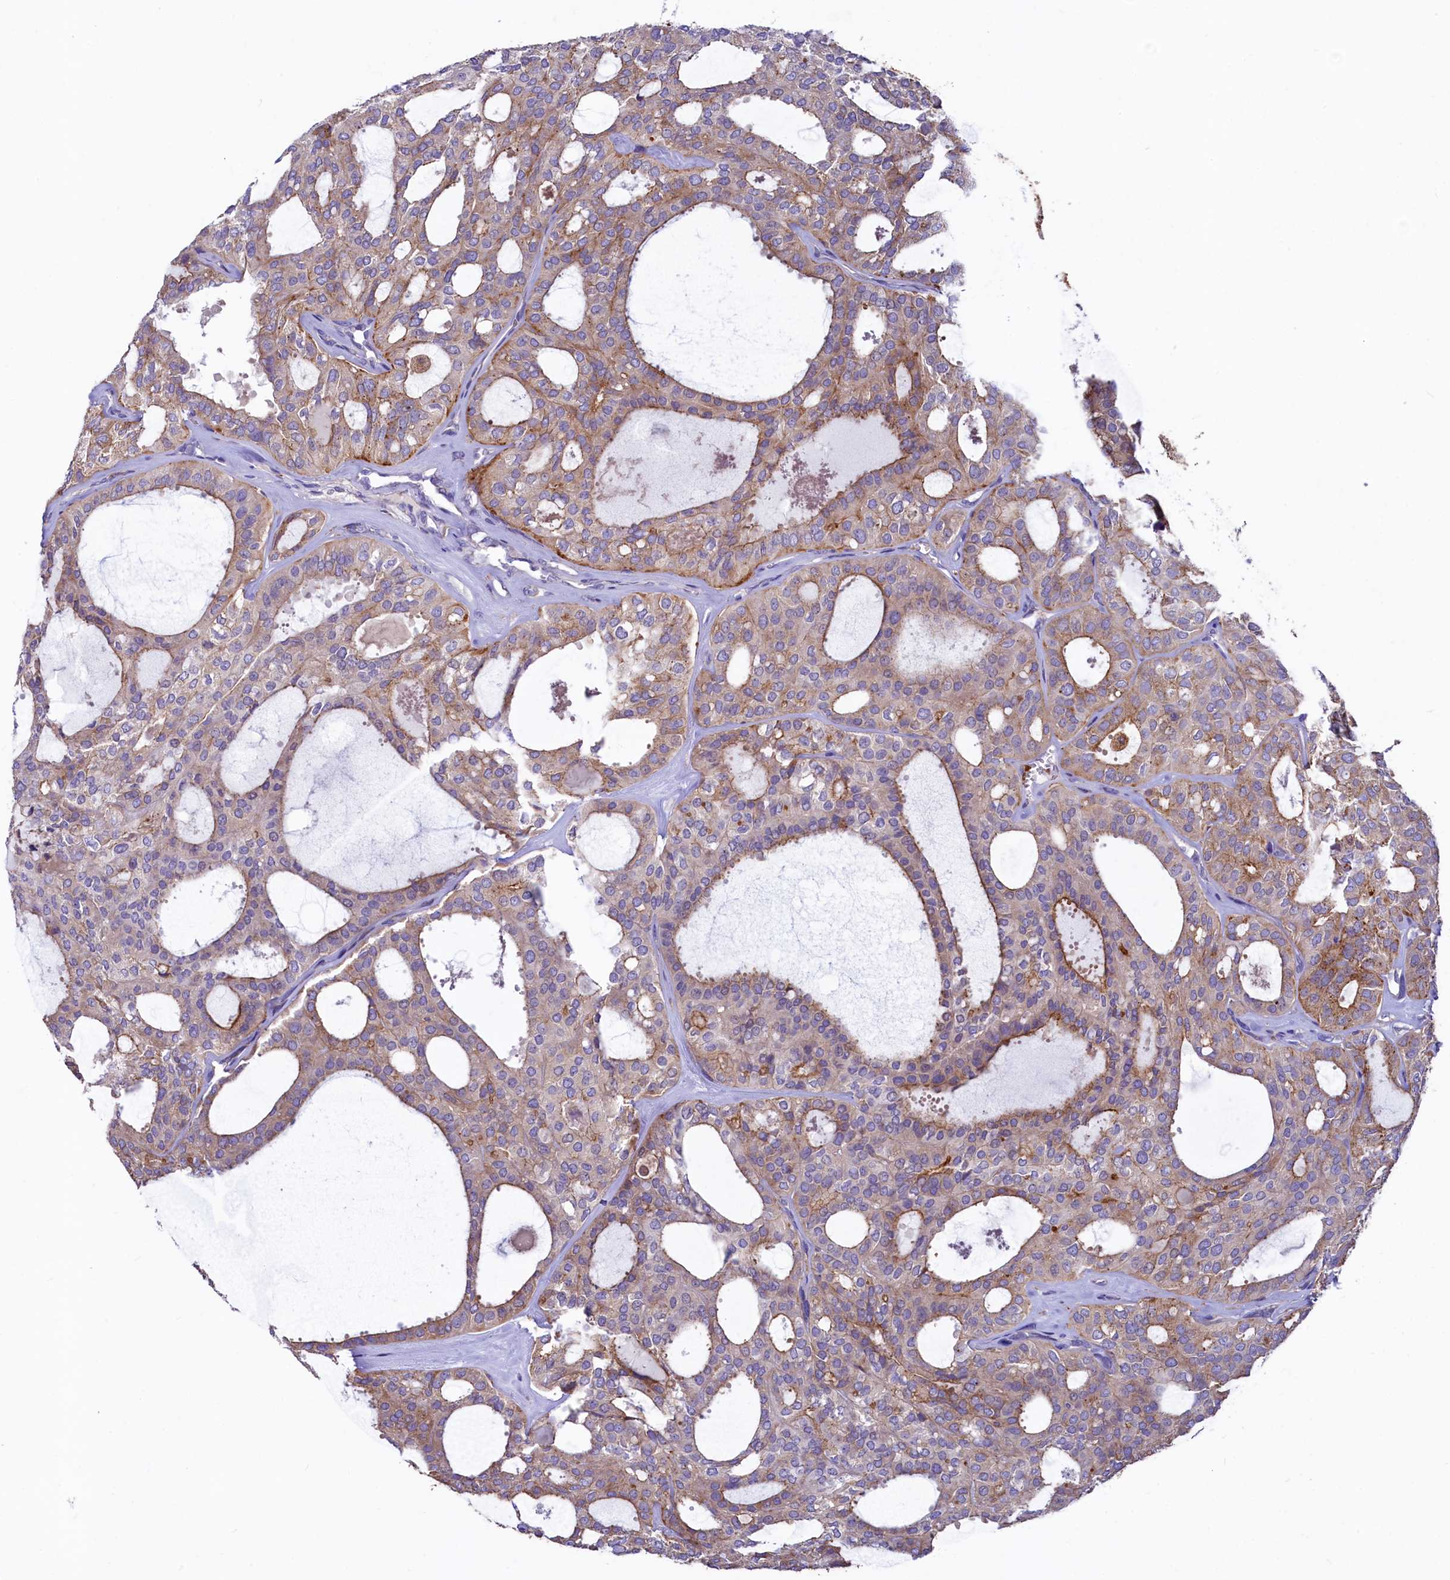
{"staining": {"intensity": "moderate", "quantity": "<25%", "location": "cytoplasmic/membranous"}, "tissue": "thyroid cancer", "cell_type": "Tumor cells", "image_type": "cancer", "snomed": [{"axis": "morphology", "description": "Follicular adenoma carcinoma, NOS"}, {"axis": "topography", "description": "Thyroid gland"}], "caption": "The immunohistochemical stain shows moderate cytoplasmic/membranous positivity in tumor cells of thyroid cancer tissue.", "gene": "HPS6", "patient": {"sex": "male", "age": 75}}